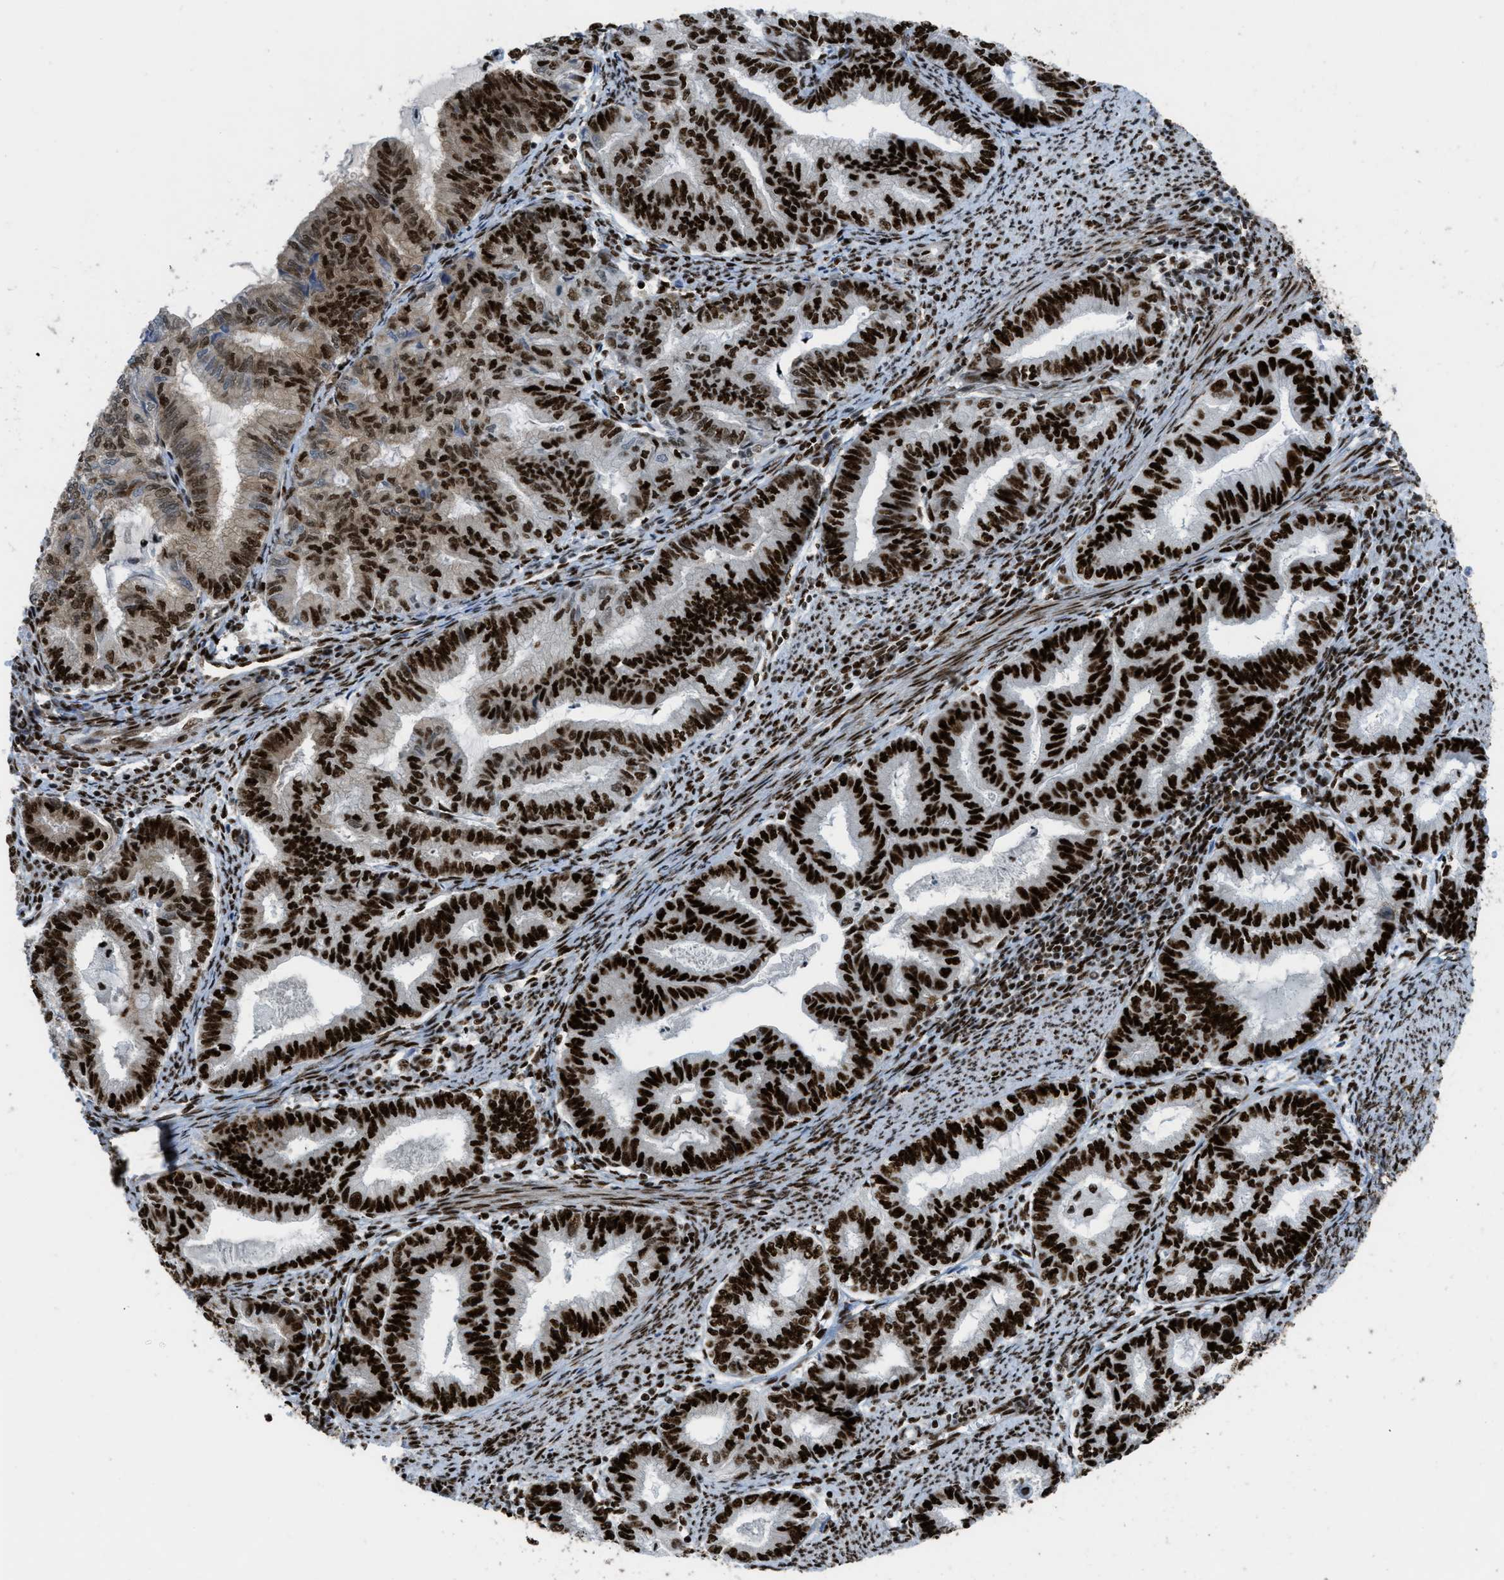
{"staining": {"intensity": "strong", "quantity": ">75%", "location": "nuclear"}, "tissue": "endometrial cancer", "cell_type": "Tumor cells", "image_type": "cancer", "snomed": [{"axis": "morphology", "description": "Adenocarcinoma, NOS"}, {"axis": "topography", "description": "Endometrium"}], "caption": "Immunohistochemical staining of endometrial cancer (adenocarcinoma) shows high levels of strong nuclear protein staining in about >75% of tumor cells. The staining was performed using DAB (3,3'-diaminobenzidine), with brown indicating positive protein expression. Nuclei are stained blue with hematoxylin.", "gene": "ZNF207", "patient": {"sex": "female", "age": 79}}